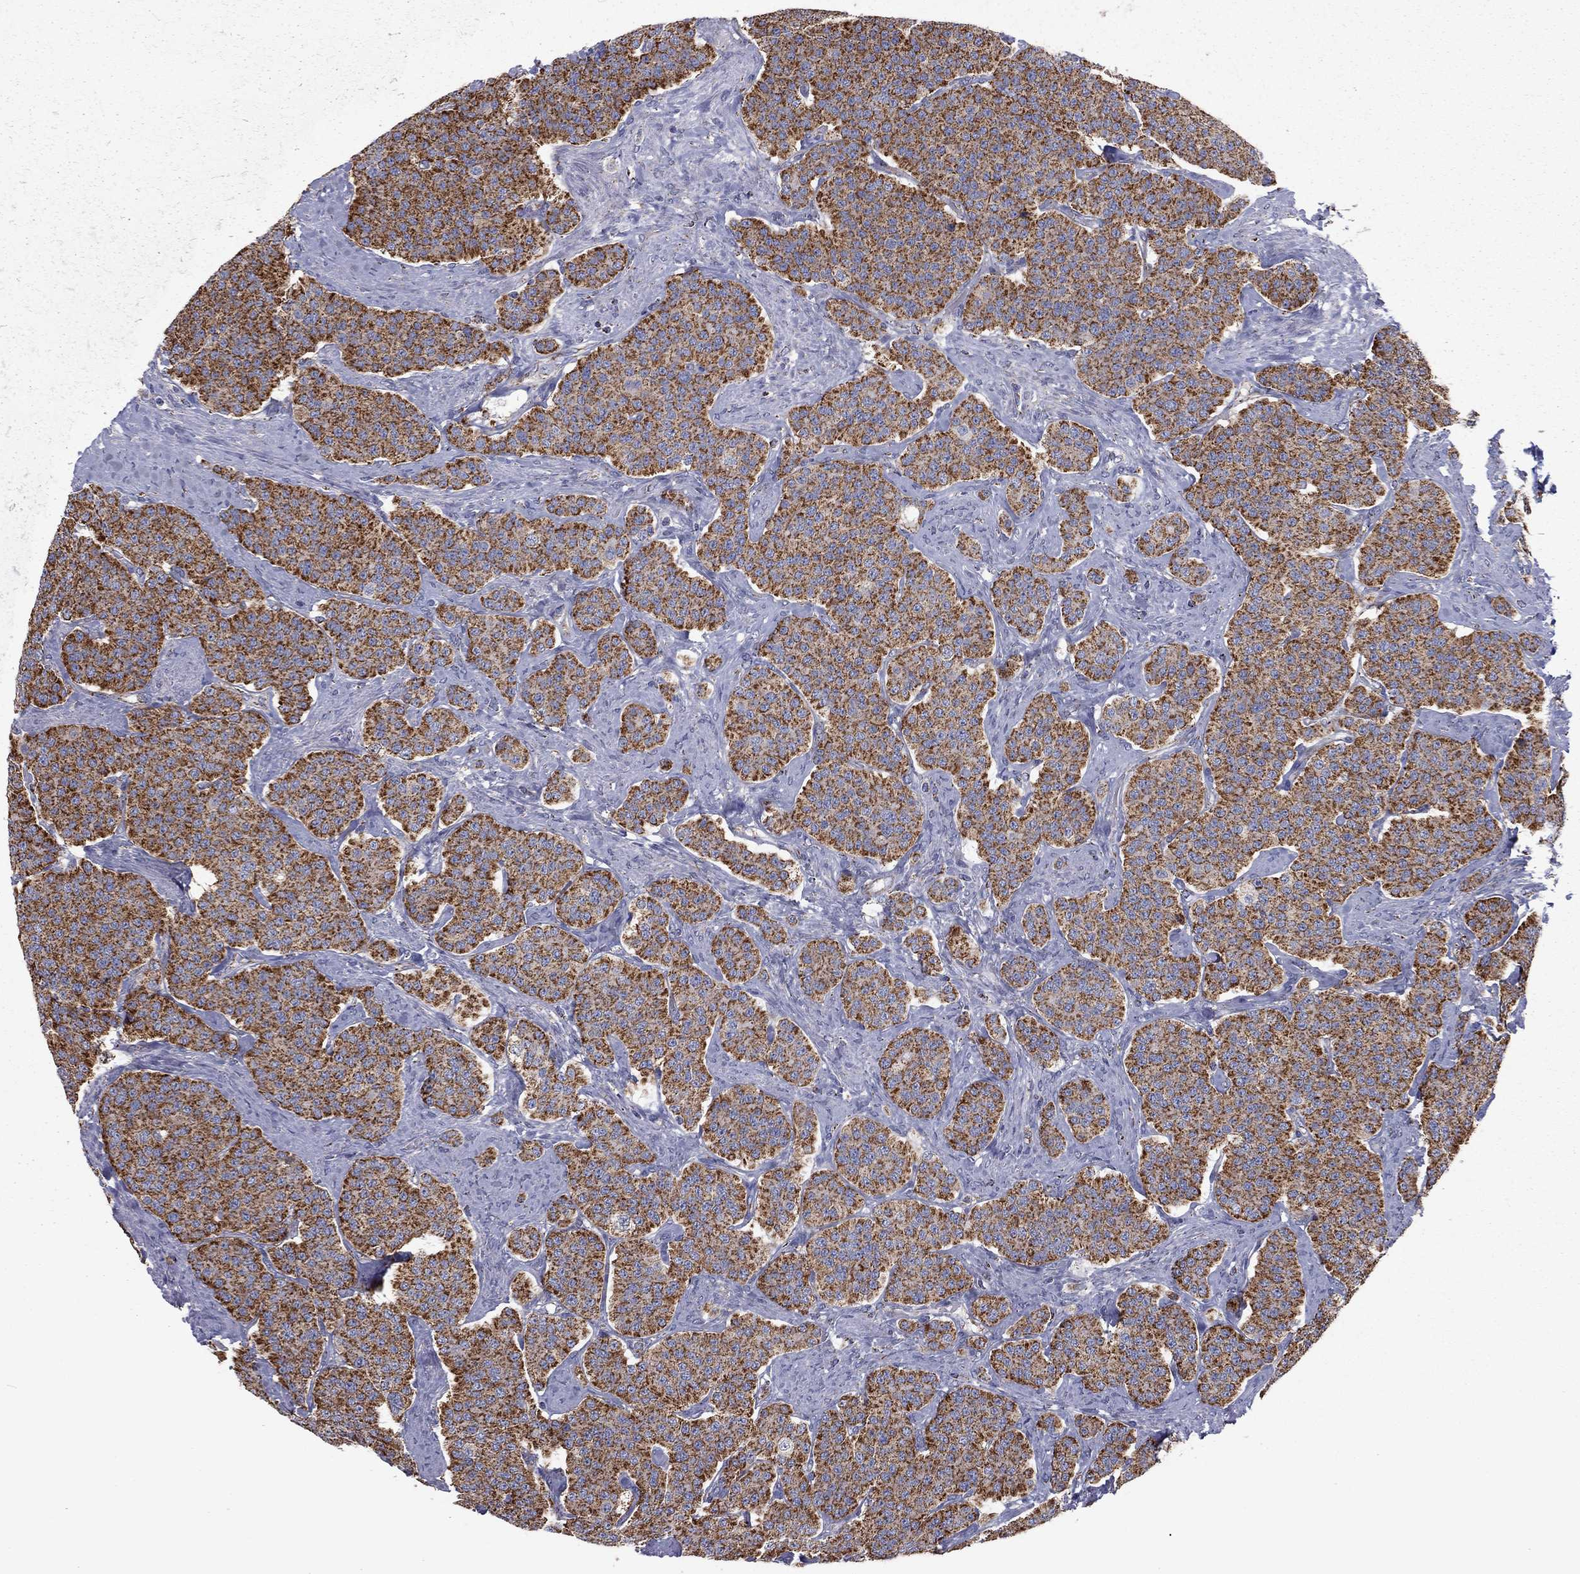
{"staining": {"intensity": "strong", "quantity": ">75%", "location": "cytoplasmic/membranous"}, "tissue": "carcinoid", "cell_type": "Tumor cells", "image_type": "cancer", "snomed": [{"axis": "morphology", "description": "Carcinoid, malignant, NOS"}, {"axis": "topography", "description": "Small intestine"}], "caption": "A high amount of strong cytoplasmic/membranous positivity is present in approximately >75% of tumor cells in carcinoid tissue. (brown staining indicates protein expression, while blue staining denotes nuclei).", "gene": "NDUFV1", "patient": {"sex": "female", "age": 58}}